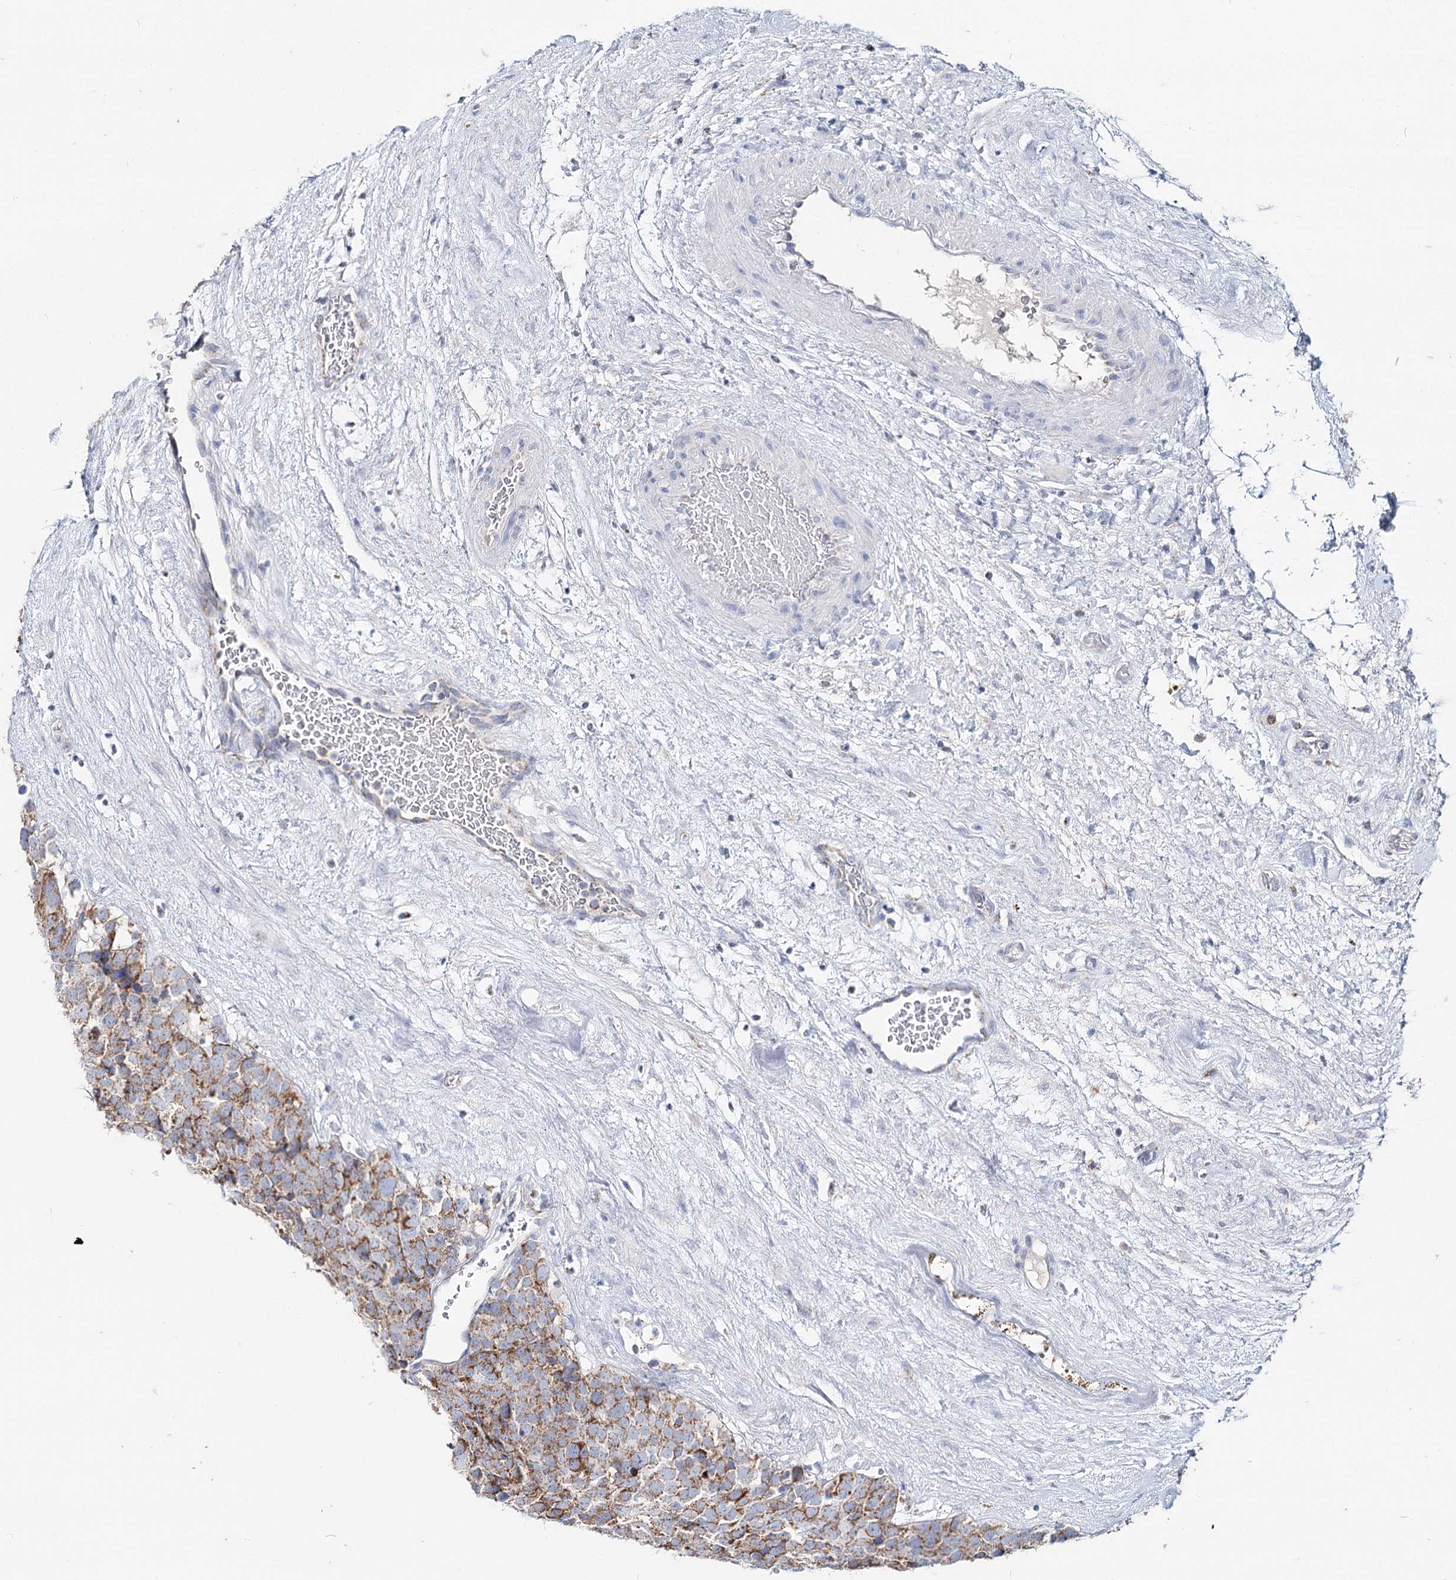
{"staining": {"intensity": "moderate", "quantity": ">75%", "location": "cytoplasmic/membranous"}, "tissue": "testis cancer", "cell_type": "Tumor cells", "image_type": "cancer", "snomed": [{"axis": "morphology", "description": "Seminoma, NOS"}, {"axis": "topography", "description": "Testis"}], "caption": "Moderate cytoplasmic/membranous protein staining is present in about >75% of tumor cells in testis cancer.", "gene": "MCCC2", "patient": {"sex": "male", "age": 71}}